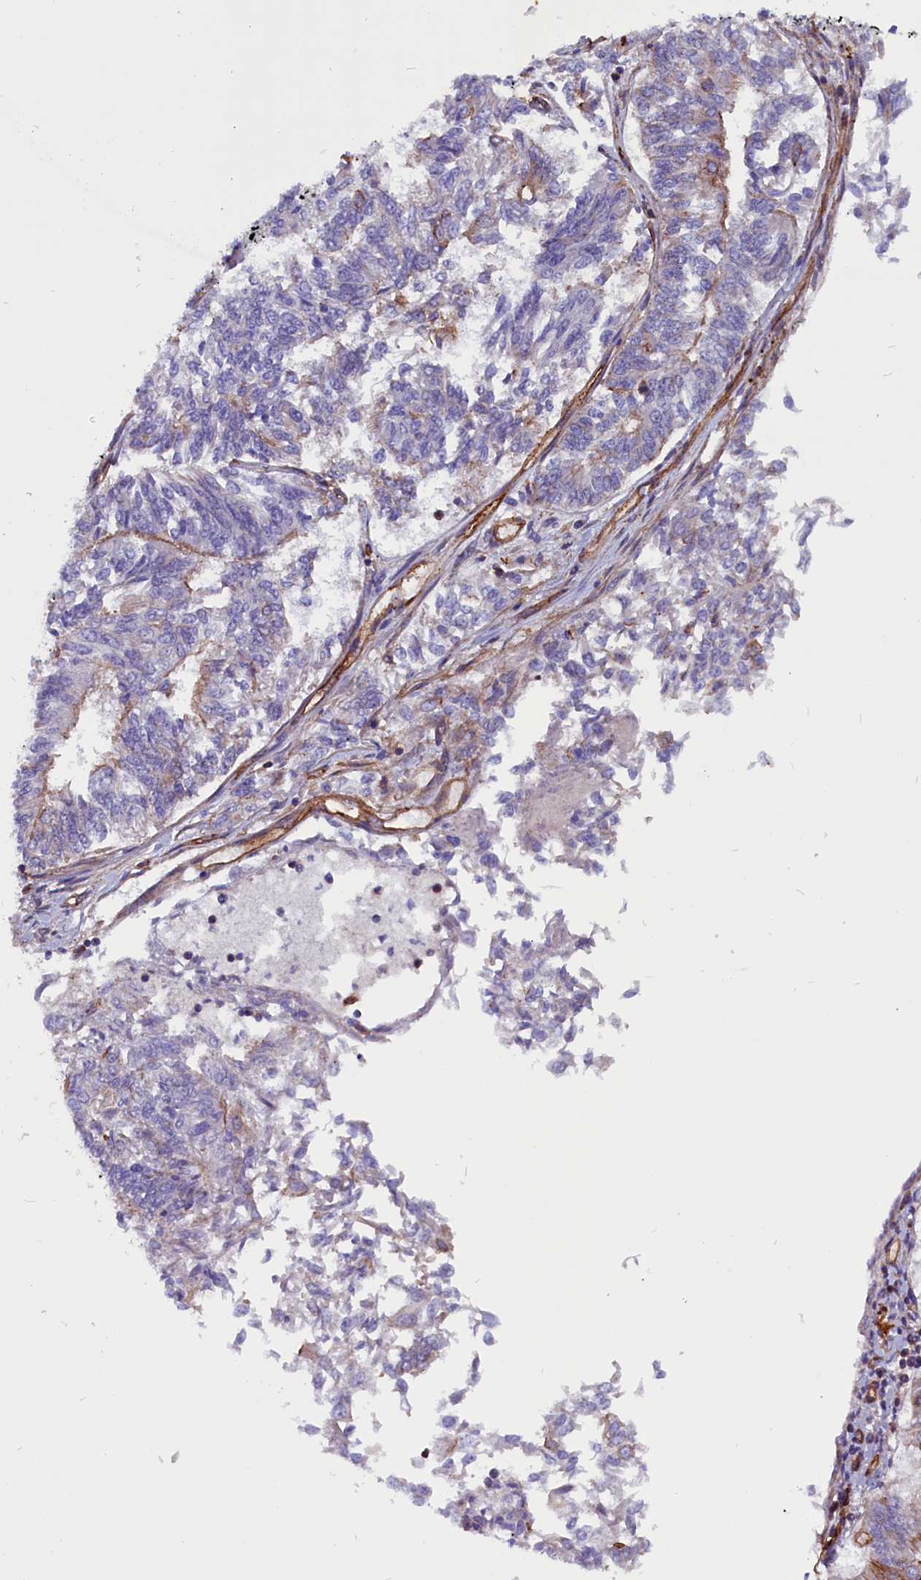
{"staining": {"intensity": "moderate", "quantity": "<25%", "location": "cytoplasmic/membranous"}, "tissue": "endometrial cancer", "cell_type": "Tumor cells", "image_type": "cancer", "snomed": [{"axis": "morphology", "description": "Adenocarcinoma, NOS"}, {"axis": "topography", "description": "Endometrium"}], "caption": "A low amount of moderate cytoplasmic/membranous staining is seen in approximately <25% of tumor cells in endometrial cancer (adenocarcinoma) tissue.", "gene": "ZNF749", "patient": {"sex": "female", "age": 58}}